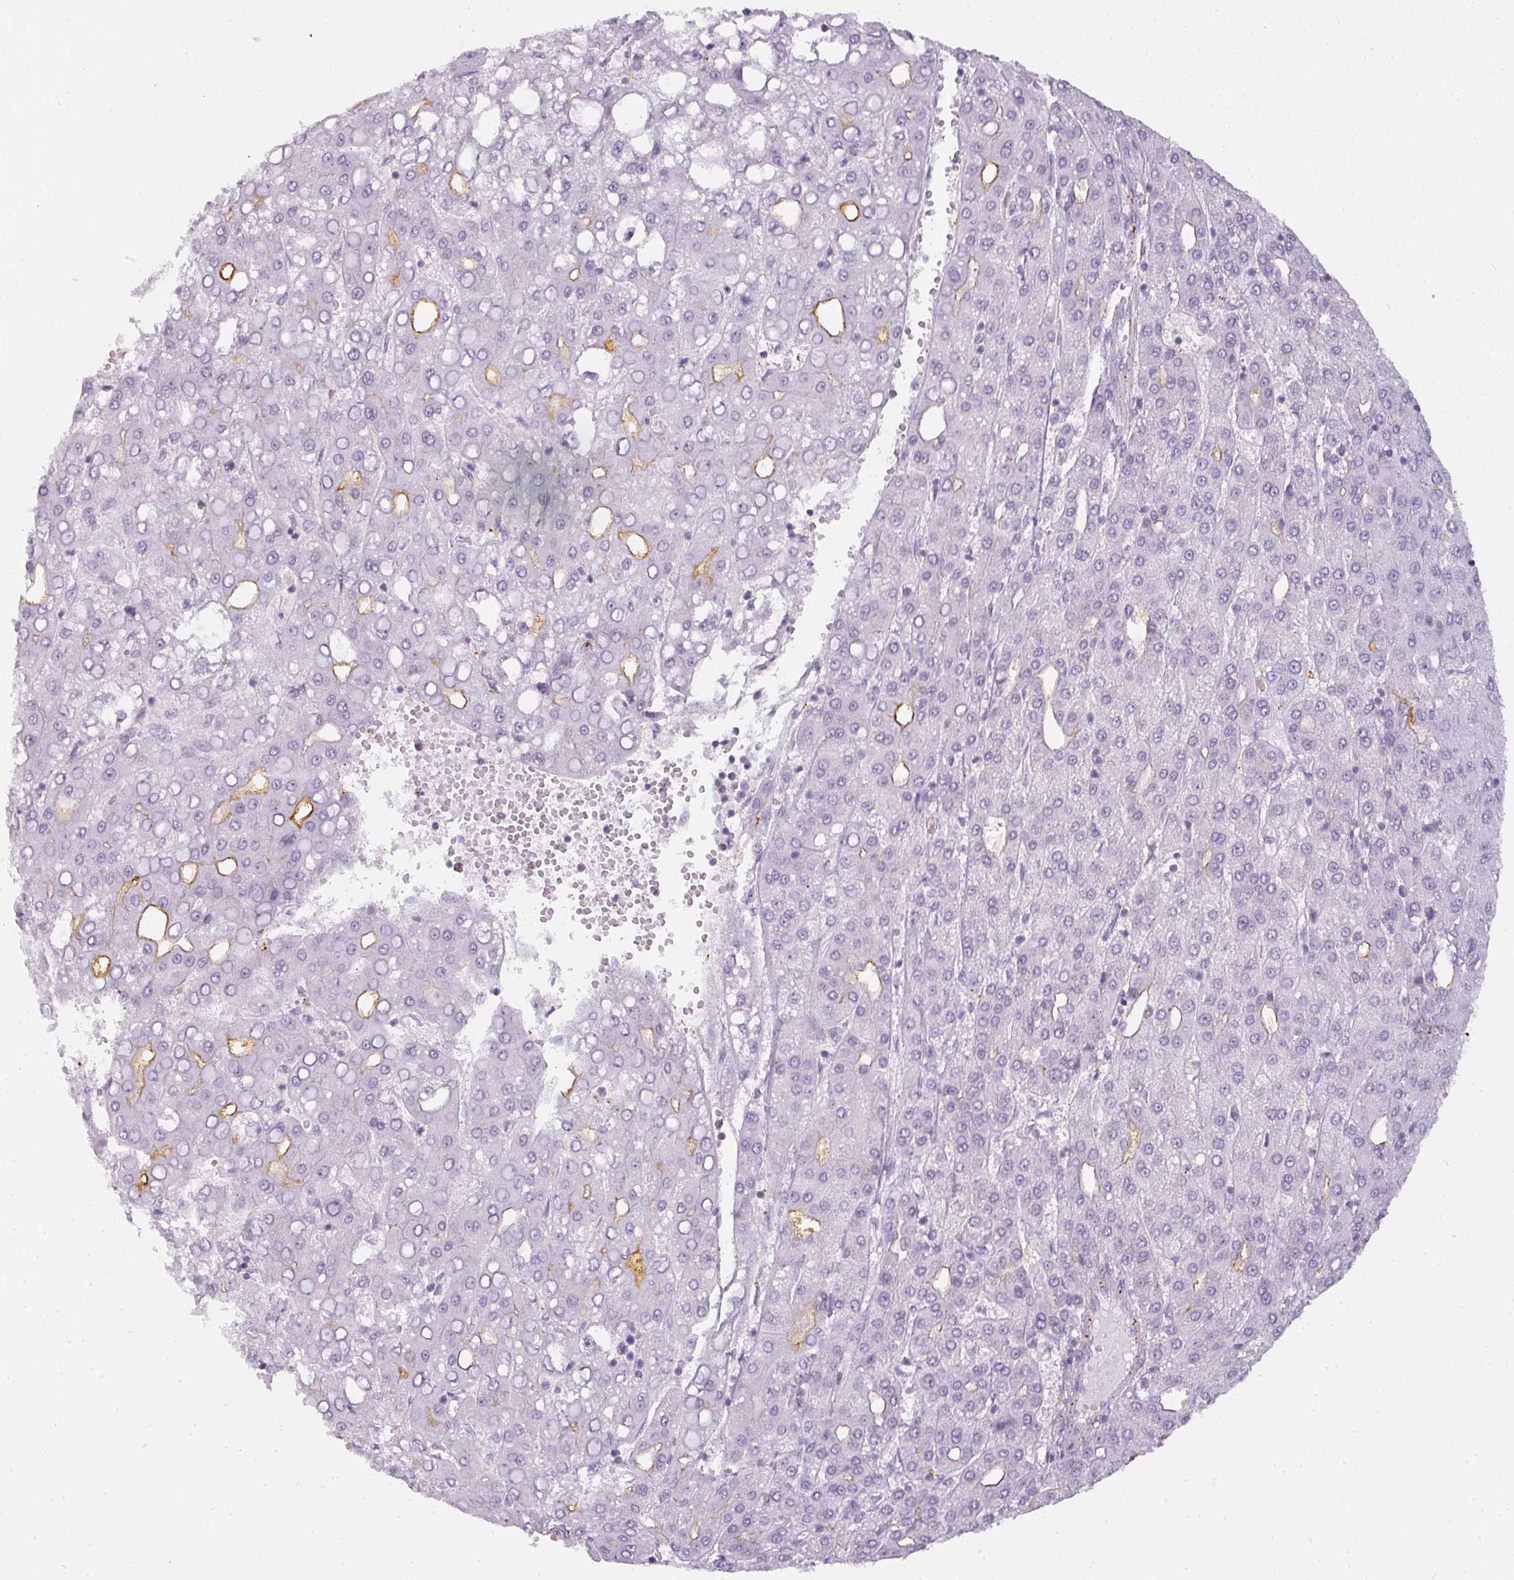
{"staining": {"intensity": "negative", "quantity": "none", "location": "none"}, "tissue": "liver cancer", "cell_type": "Tumor cells", "image_type": "cancer", "snomed": [{"axis": "morphology", "description": "Carcinoma, Hepatocellular, NOS"}, {"axis": "topography", "description": "Liver"}], "caption": "This is an immunohistochemistry image of human hepatocellular carcinoma (liver). There is no positivity in tumor cells.", "gene": "TMEM42", "patient": {"sex": "male", "age": 65}}